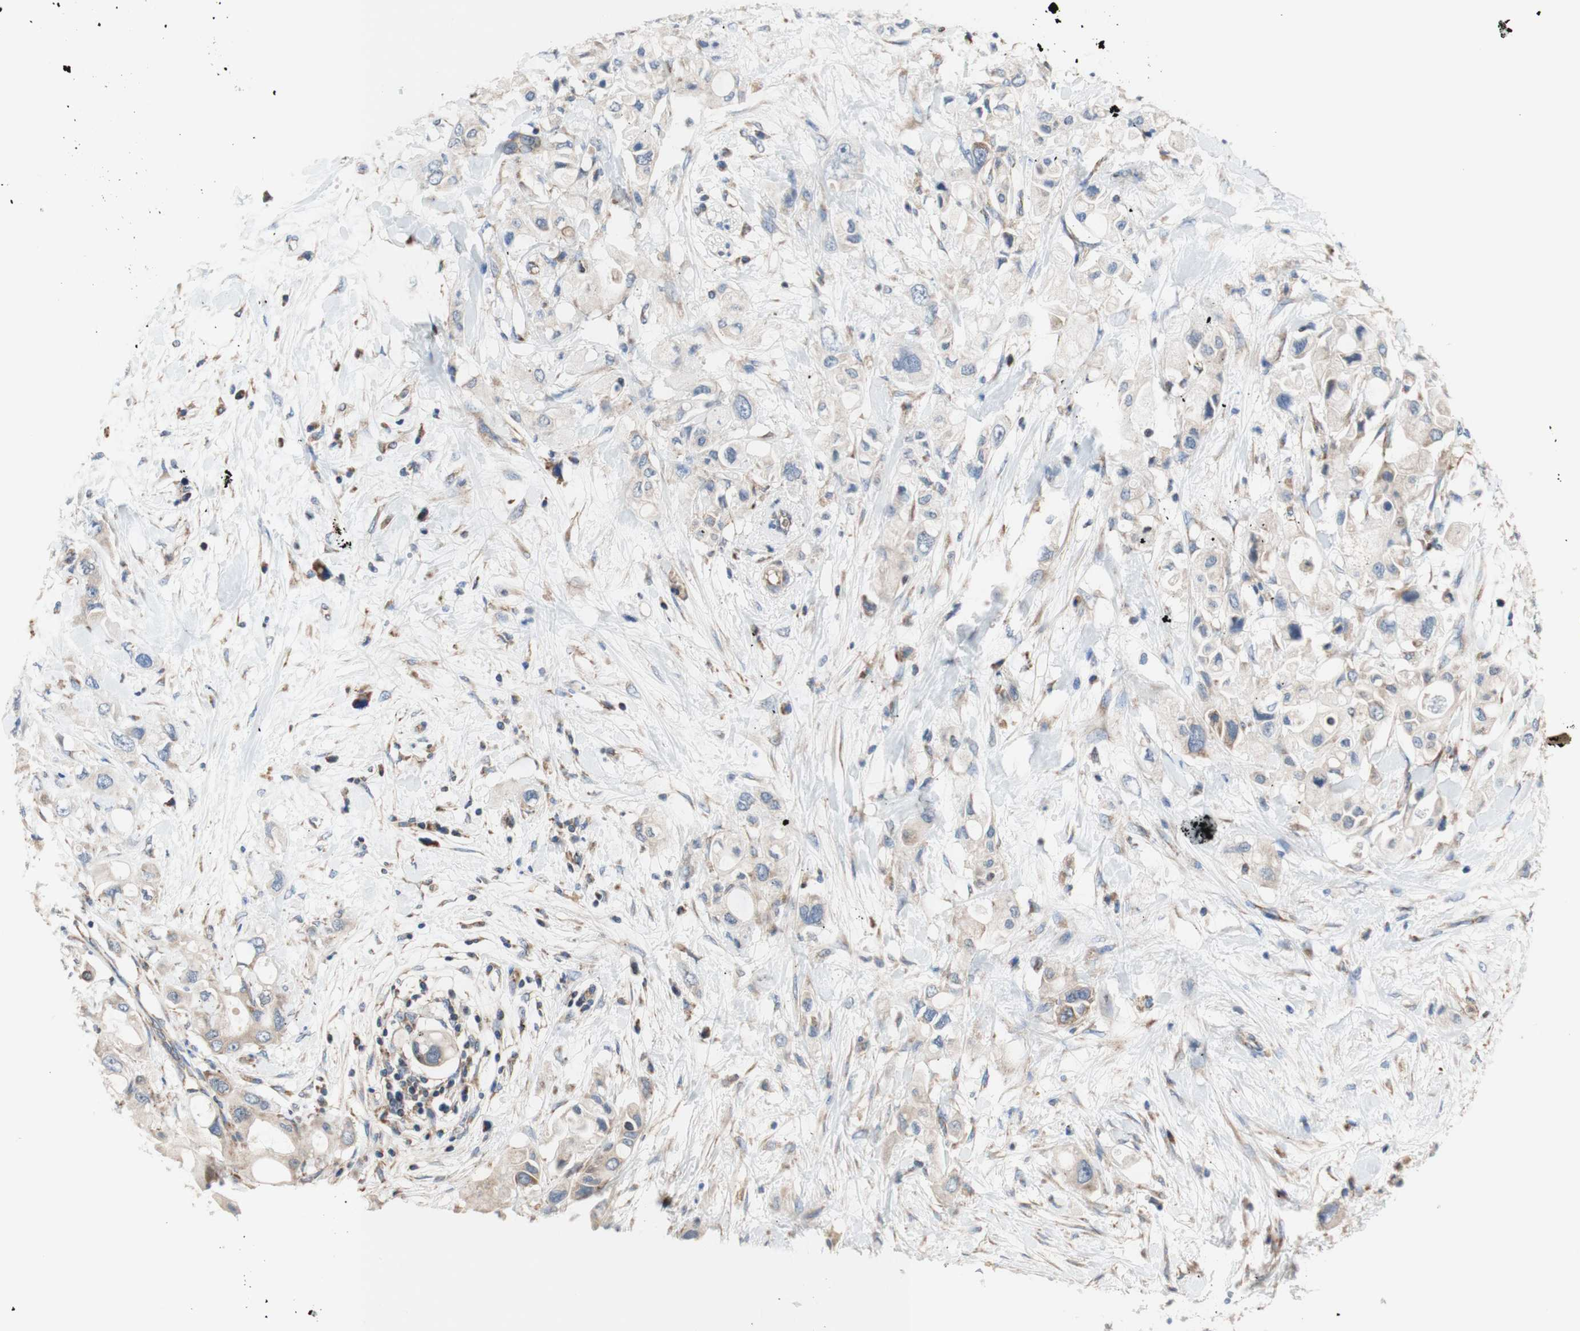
{"staining": {"intensity": "weak", "quantity": "25%-75%", "location": "cytoplasmic/membranous"}, "tissue": "pancreatic cancer", "cell_type": "Tumor cells", "image_type": "cancer", "snomed": [{"axis": "morphology", "description": "Adenocarcinoma, NOS"}, {"axis": "topography", "description": "Pancreas"}], "caption": "Immunohistochemical staining of pancreatic cancer exhibits weak cytoplasmic/membranous protein expression in about 25%-75% of tumor cells.", "gene": "FMR1", "patient": {"sex": "female", "age": 56}}